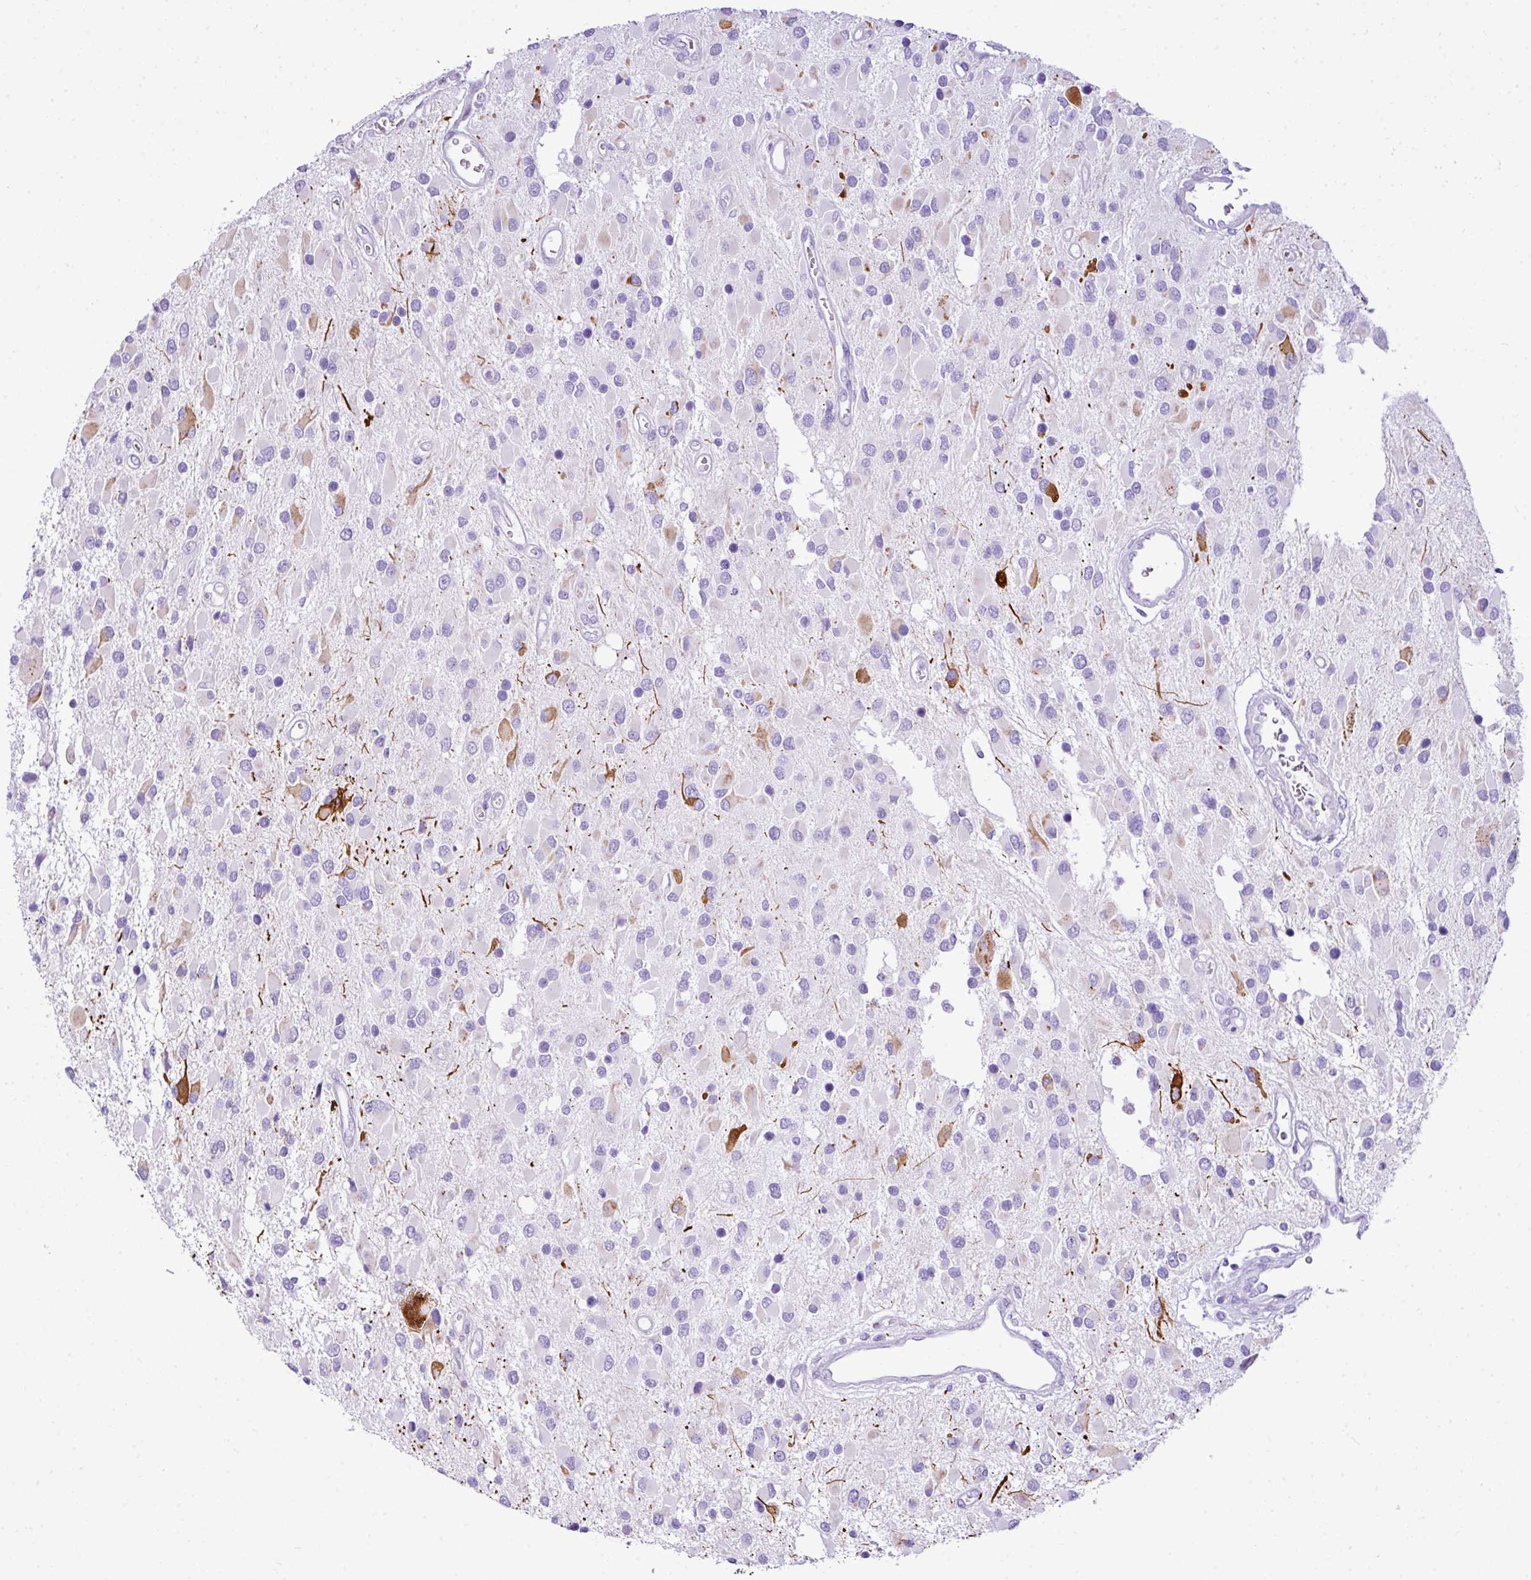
{"staining": {"intensity": "moderate", "quantity": "<25%", "location": "cytoplasmic/membranous"}, "tissue": "glioma", "cell_type": "Tumor cells", "image_type": "cancer", "snomed": [{"axis": "morphology", "description": "Glioma, malignant, High grade"}, {"axis": "topography", "description": "Brain"}], "caption": "Immunohistochemical staining of glioma demonstrates moderate cytoplasmic/membranous protein positivity in approximately <25% of tumor cells.", "gene": "RCAN2", "patient": {"sex": "male", "age": 53}}